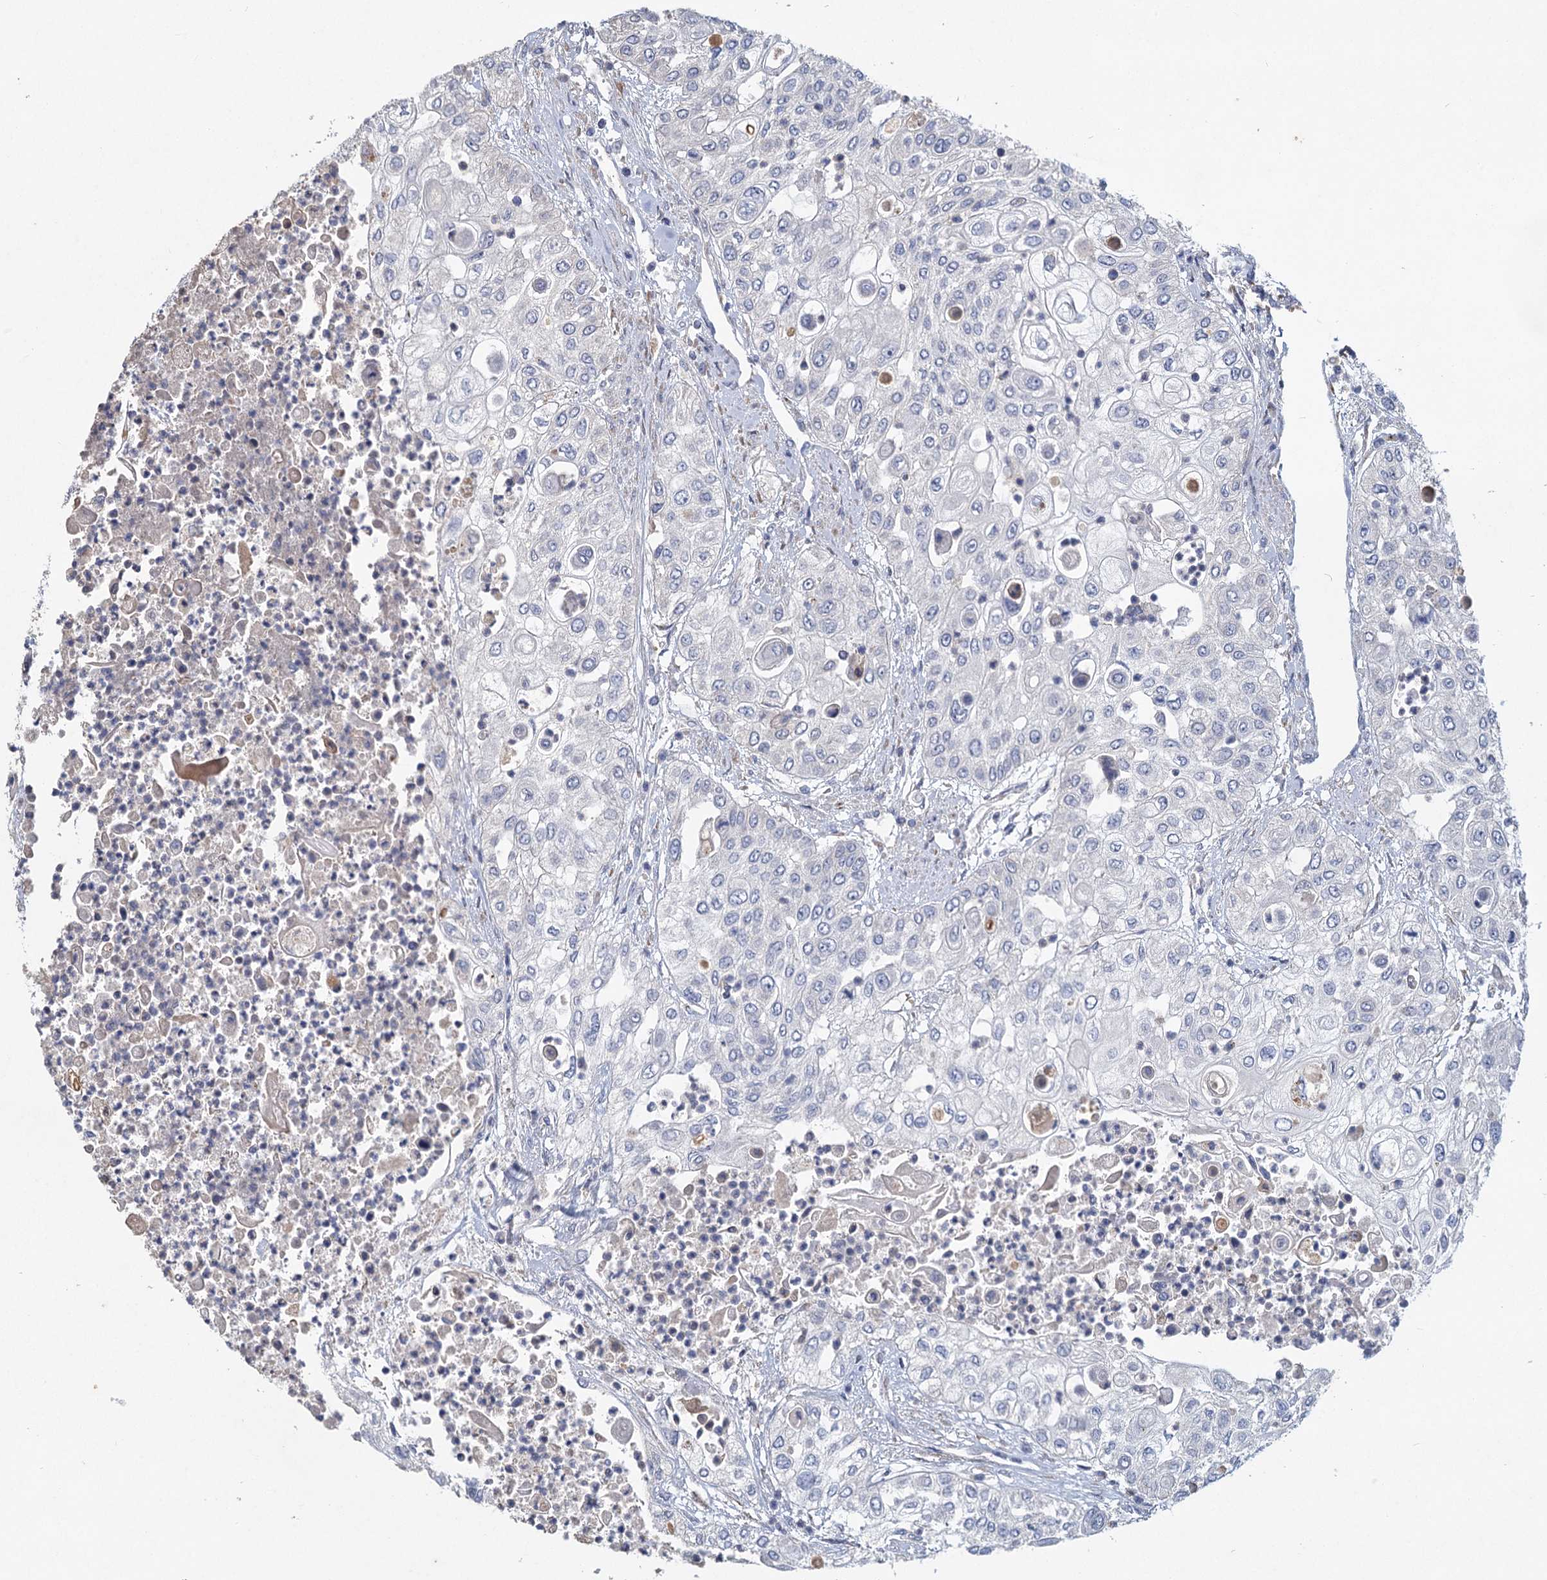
{"staining": {"intensity": "negative", "quantity": "none", "location": "none"}, "tissue": "urothelial cancer", "cell_type": "Tumor cells", "image_type": "cancer", "snomed": [{"axis": "morphology", "description": "Urothelial carcinoma, High grade"}, {"axis": "topography", "description": "Urinary bladder"}], "caption": "Urothelial carcinoma (high-grade) stained for a protein using immunohistochemistry demonstrates no staining tumor cells.", "gene": "HES2", "patient": {"sex": "female", "age": 79}}